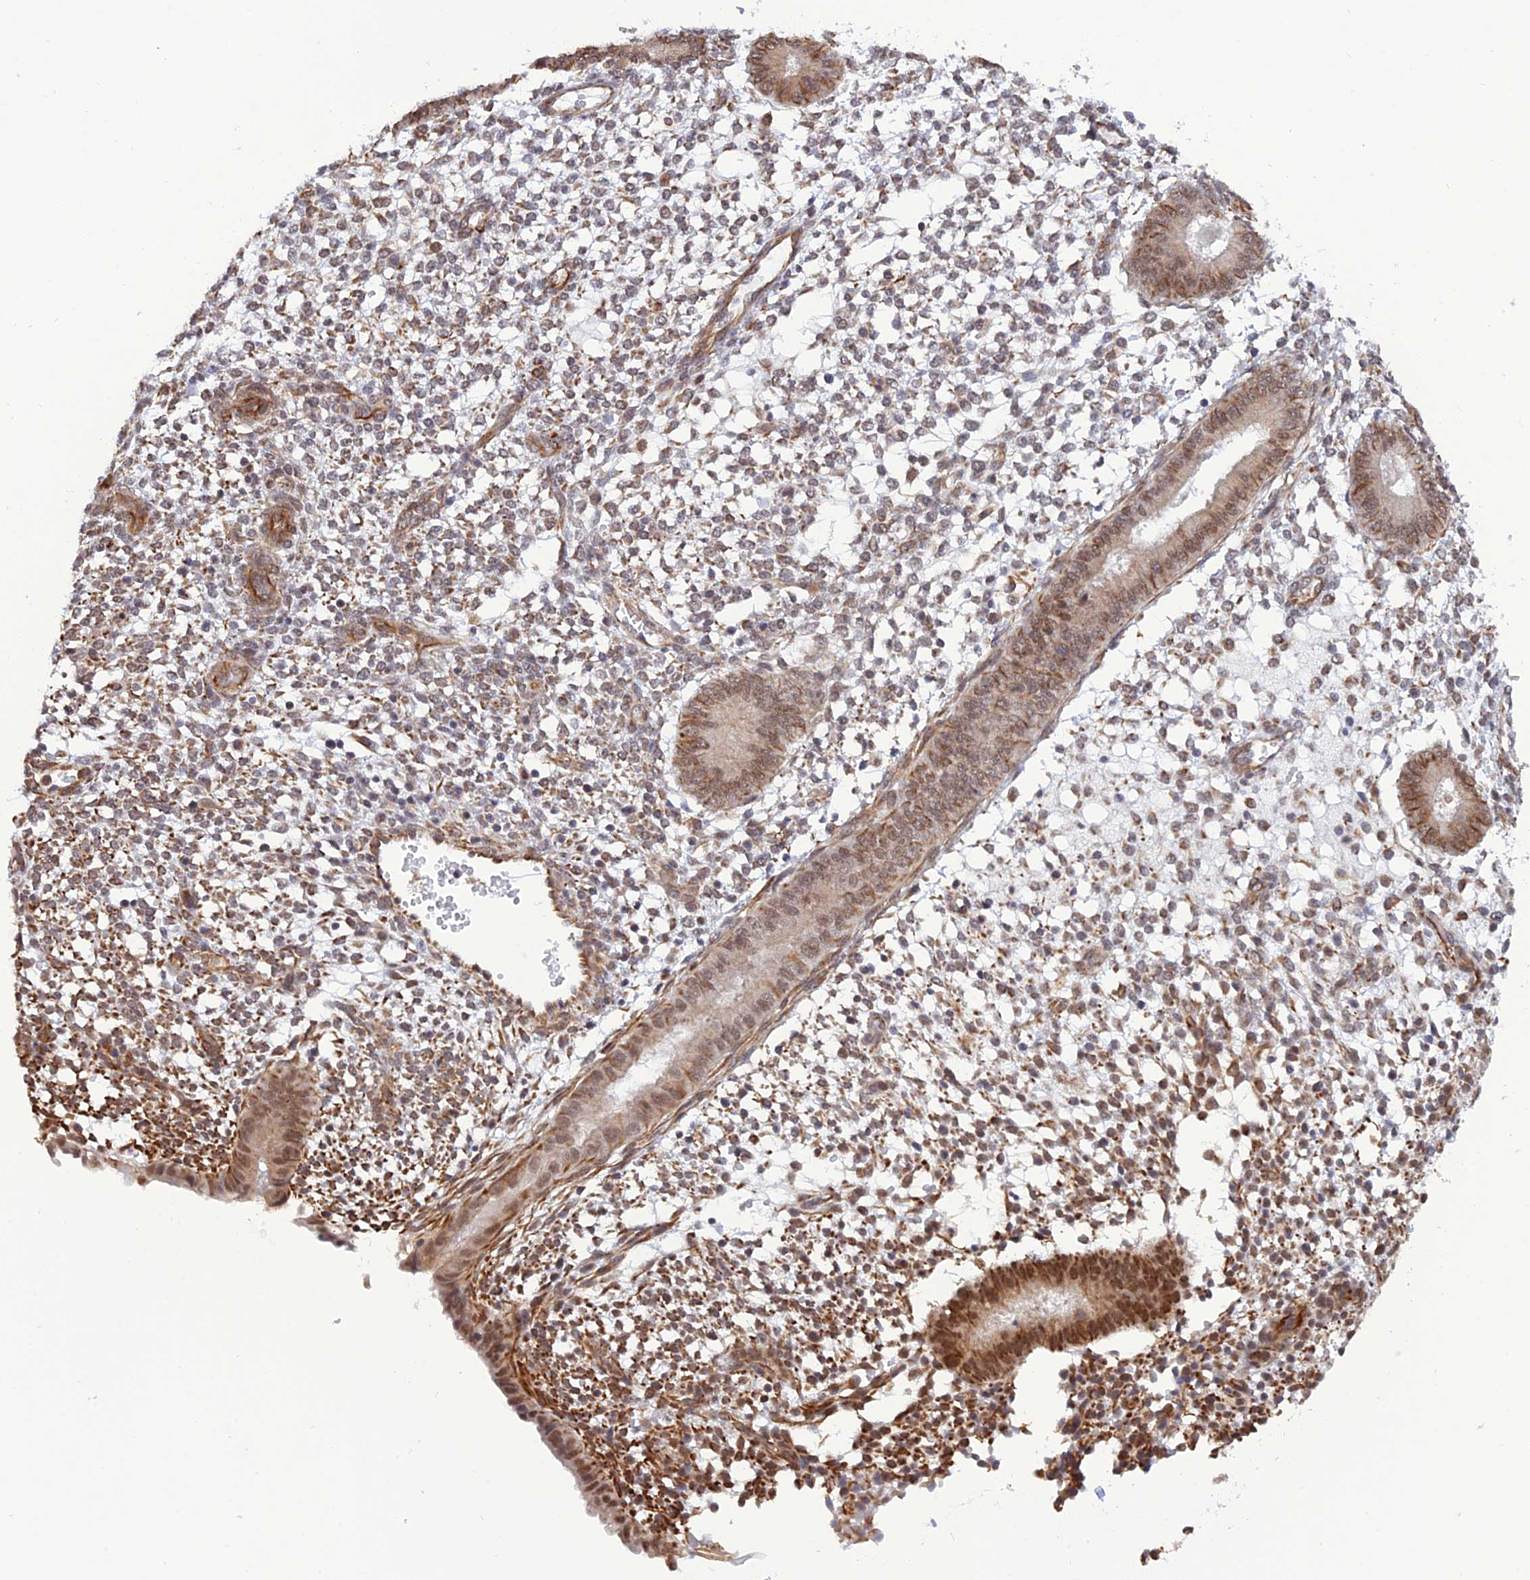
{"staining": {"intensity": "moderate", "quantity": "25%-75%", "location": "cytoplasmic/membranous"}, "tissue": "endometrium", "cell_type": "Cells in endometrial stroma", "image_type": "normal", "snomed": [{"axis": "morphology", "description": "Normal tissue, NOS"}, {"axis": "topography", "description": "Endometrium"}], "caption": "Moderate cytoplasmic/membranous protein positivity is identified in about 25%-75% of cells in endometrial stroma in endometrium.", "gene": "PAGR1", "patient": {"sex": "female", "age": 49}}